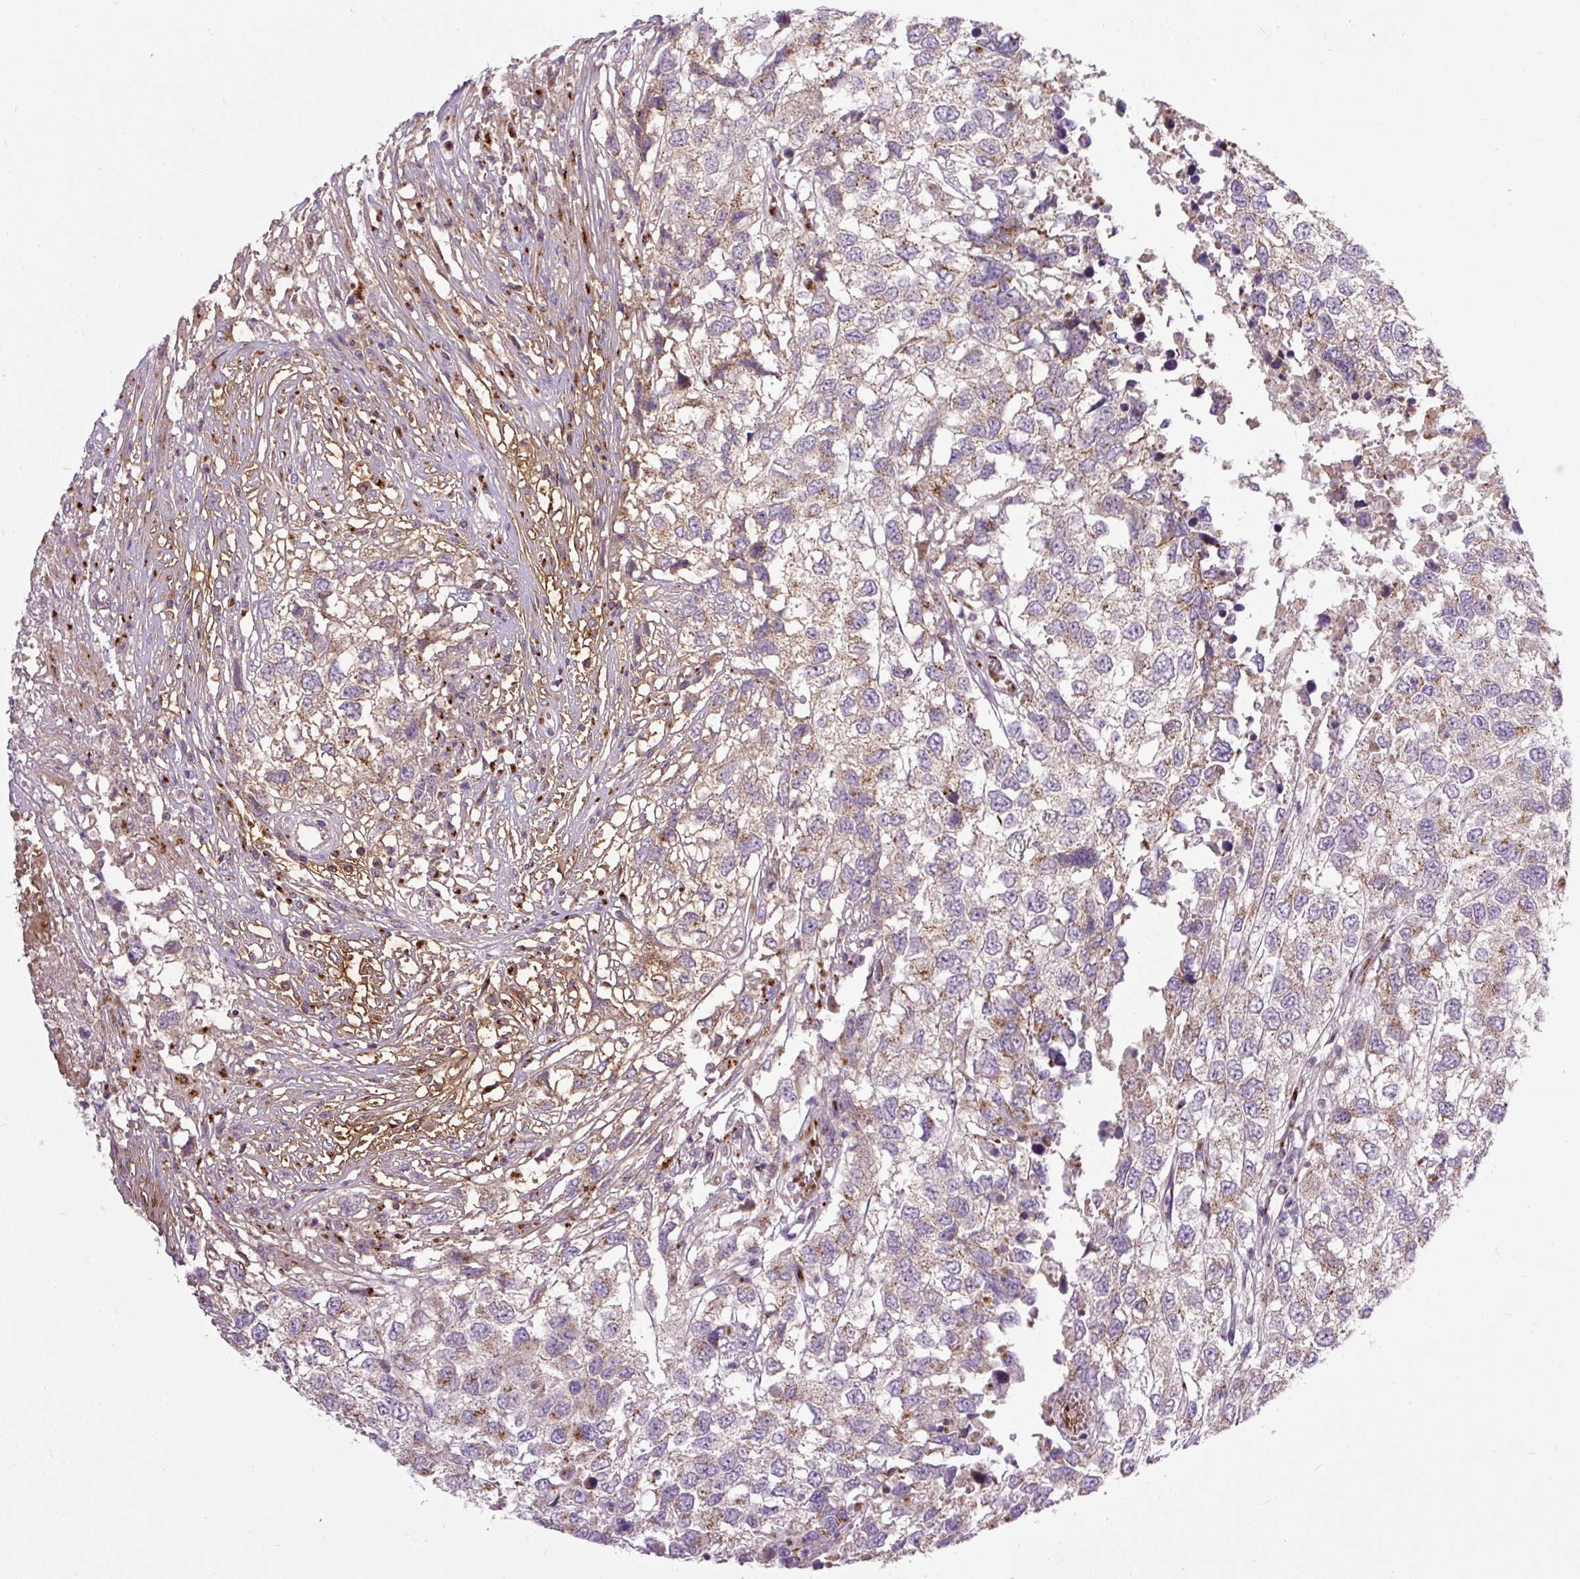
{"staining": {"intensity": "moderate", "quantity": "<25%", "location": "cytoplasmic/membranous"}, "tissue": "testis cancer", "cell_type": "Tumor cells", "image_type": "cancer", "snomed": [{"axis": "morphology", "description": "Carcinoma, Embryonal, NOS"}, {"axis": "topography", "description": "Testis"}], "caption": "An immunohistochemistry micrograph of neoplastic tissue is shown. Protein staining in brown labels moderate cytoplasmic/membranous positivity in testis embryonal carcinoma within tumor cells. (DAB = brown stain, brightfield microscopy at high magnification).", "gene": "MSMP", "patient": {"sex": "male", "age": 83}}